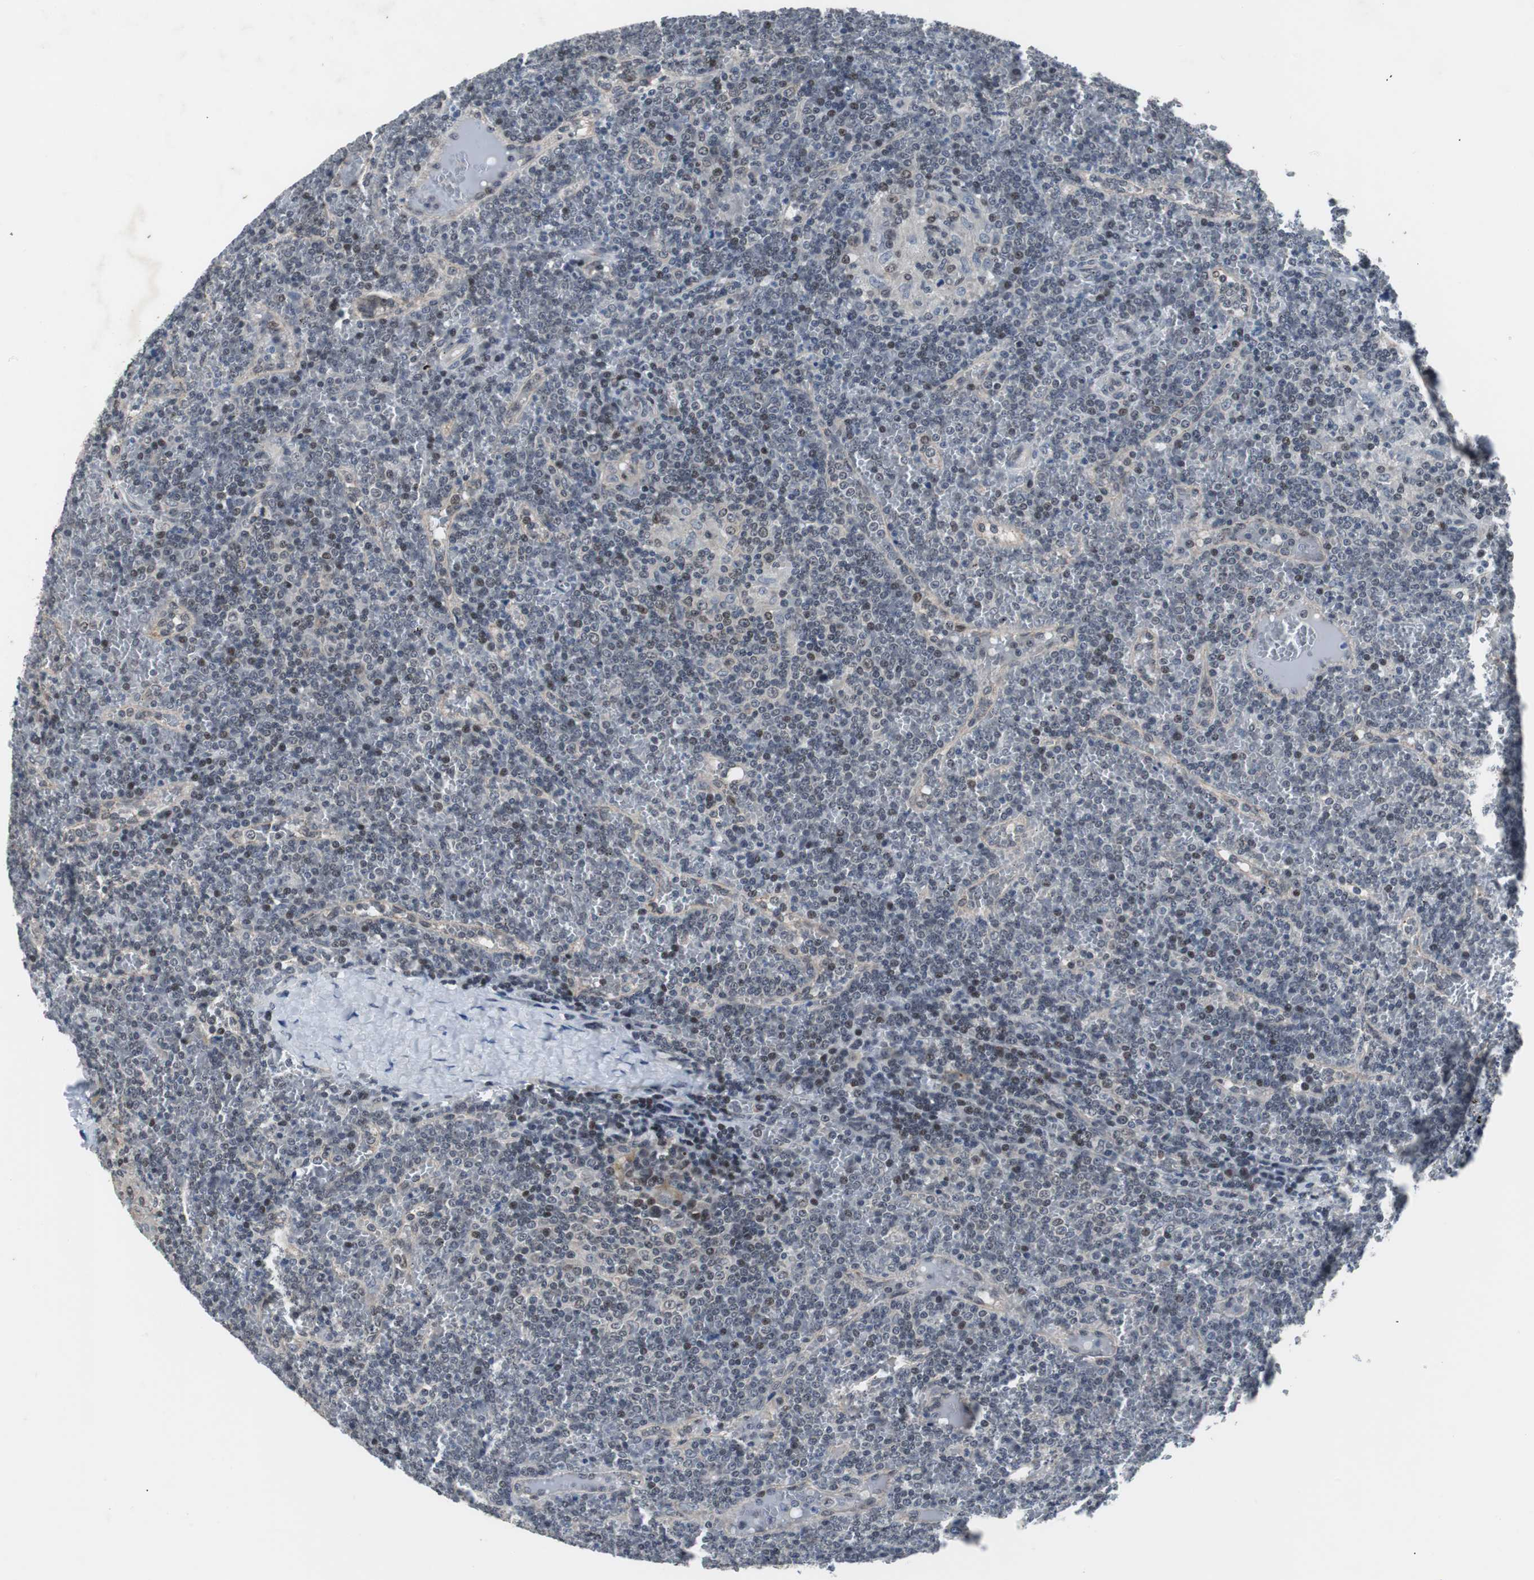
{"staining": {"intensity": "weak", "quantity": "<25%", "location": "nuclear"}, "tissue": "lymphoma", "cell_type": "Tumor cells", "image_type": "cancer", "snomed": [{"axis": "morphology", "description": "Malignant lymphoma, non-Hodgkin's type, Low grade"}, {"axis": "topography", "description": "Spleen"}], "caption": "A high-resolution photomicrograph shows immunohistochemistry (IHC) staining of low-grade malignant lymphoma, non-Hodgkin's type, which shows no significant expression in tumor cells.", "gene": "TP63", "patient": {"sex": "female", "age": 19}}